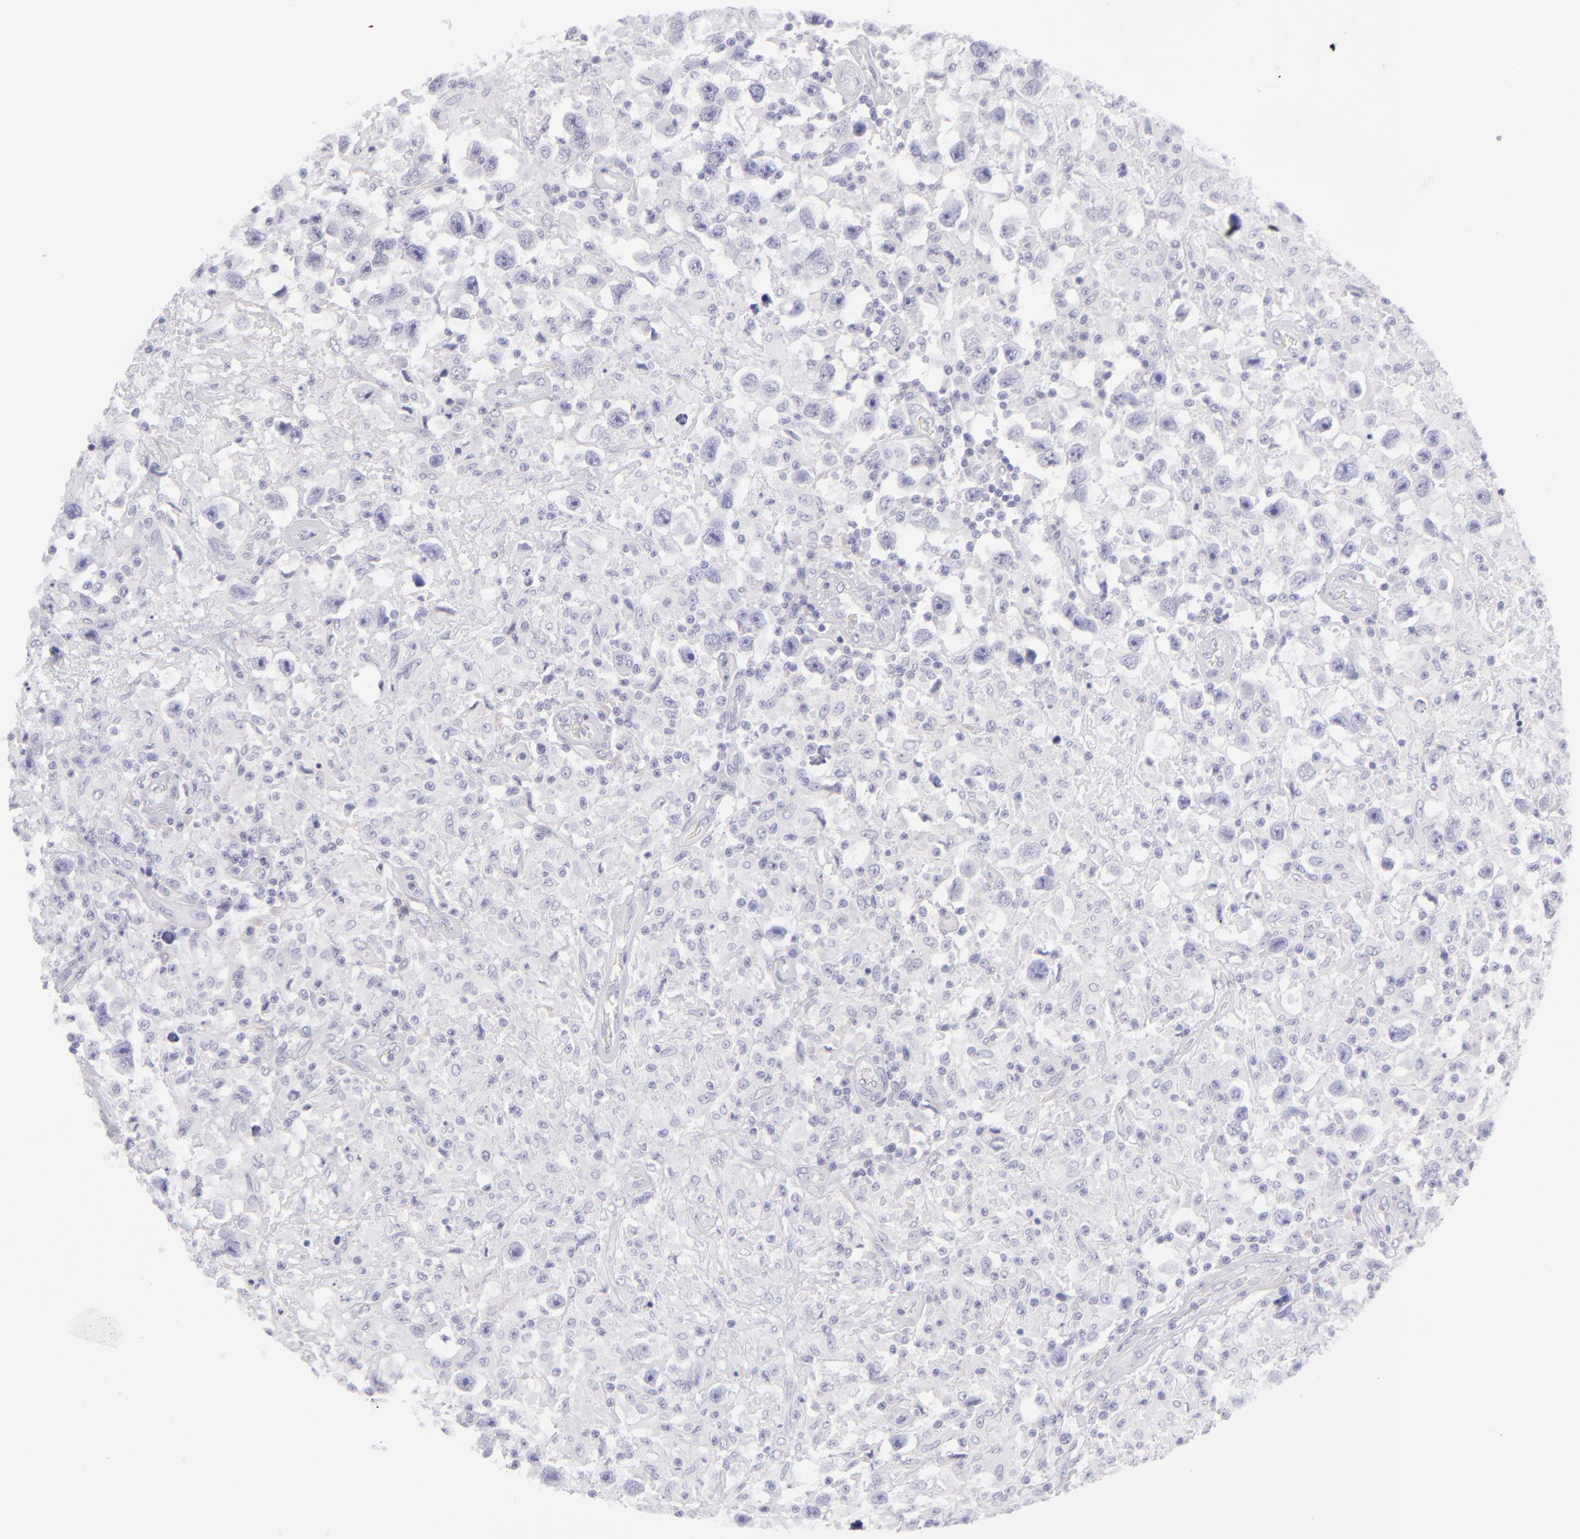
{"staining": {"intensity": "negative", "quantity": "none", "location": "none"}, "tissue": "testis cancer", "cell_type": "Tumor cells", "image_type": "cancer", "snomed": [{"axis": "morphology", "description": "Seminoma, NOS"}, {"axis": "topography", "description": "Testis"}], "caption": "The image exhibits no significant positivity in tumor cells of seminoma (testis).", "gene": "DLG4", "patient": {"sex": "male", "age": 34}}